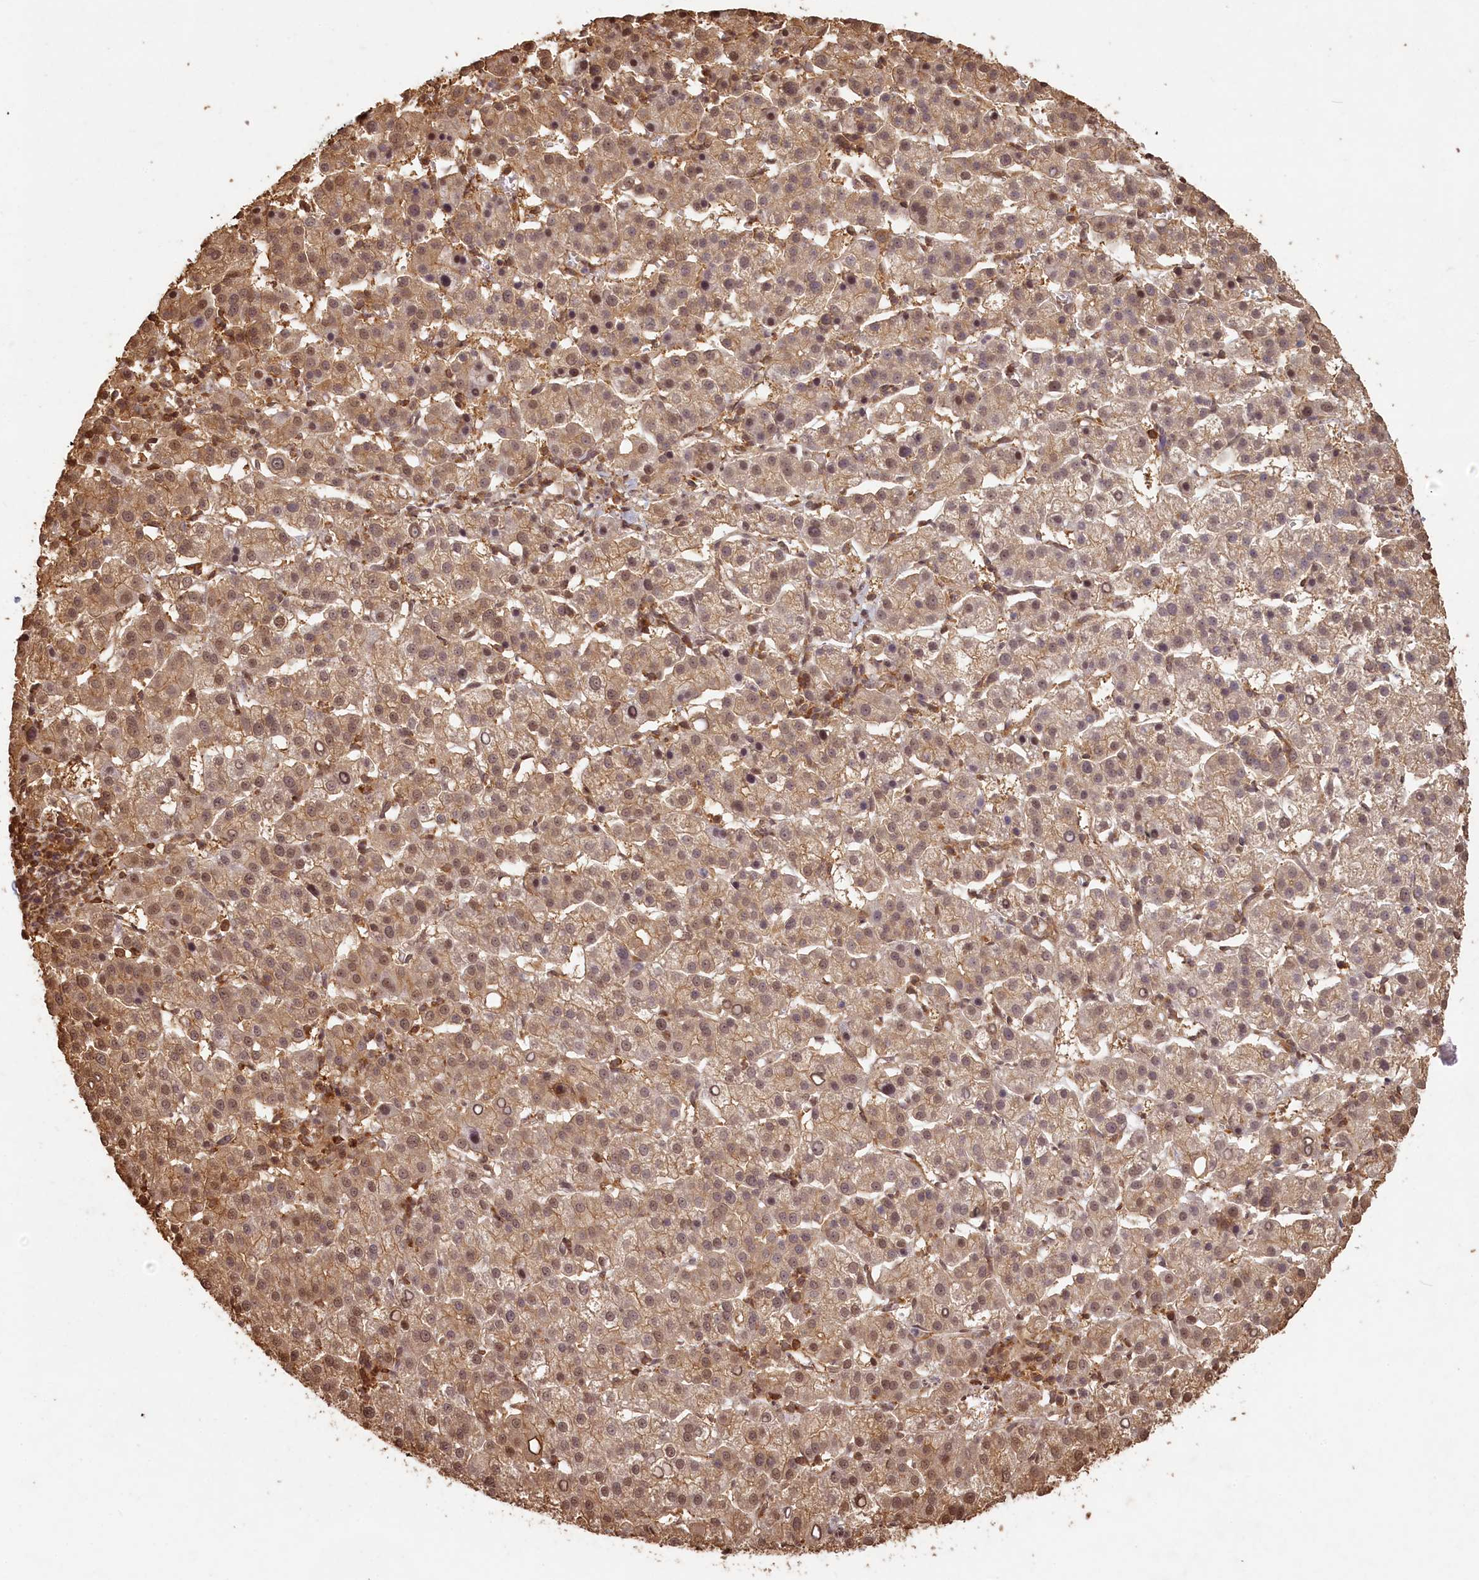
{"staining": {"intensity": "weak", "quantity": ">75%", "location": "cytoplasmic/membranous,nuclear"}, "tissue": "liver cancer", "cell_type": "Tumor cells", "image_type": "cancer", "snomed": [{"axis": "morphology", "description": "Carcinoma, Hepatocellular, NOS"}, {"axis": "topography", "description": "Liver"}], "caption": "Protein expression analysis of human liver cancer reveals weak cytoplasmic/membranous and nuclear staining in about >75% of tumor cells. Using DAB (3,3'-diaminobenzidine) (brown) and hematoxylin (blue) stains, captured at high magnification using brightfield microscopy.", "gene": "MADD", "patient": {"sex": "female", "age": 58}}